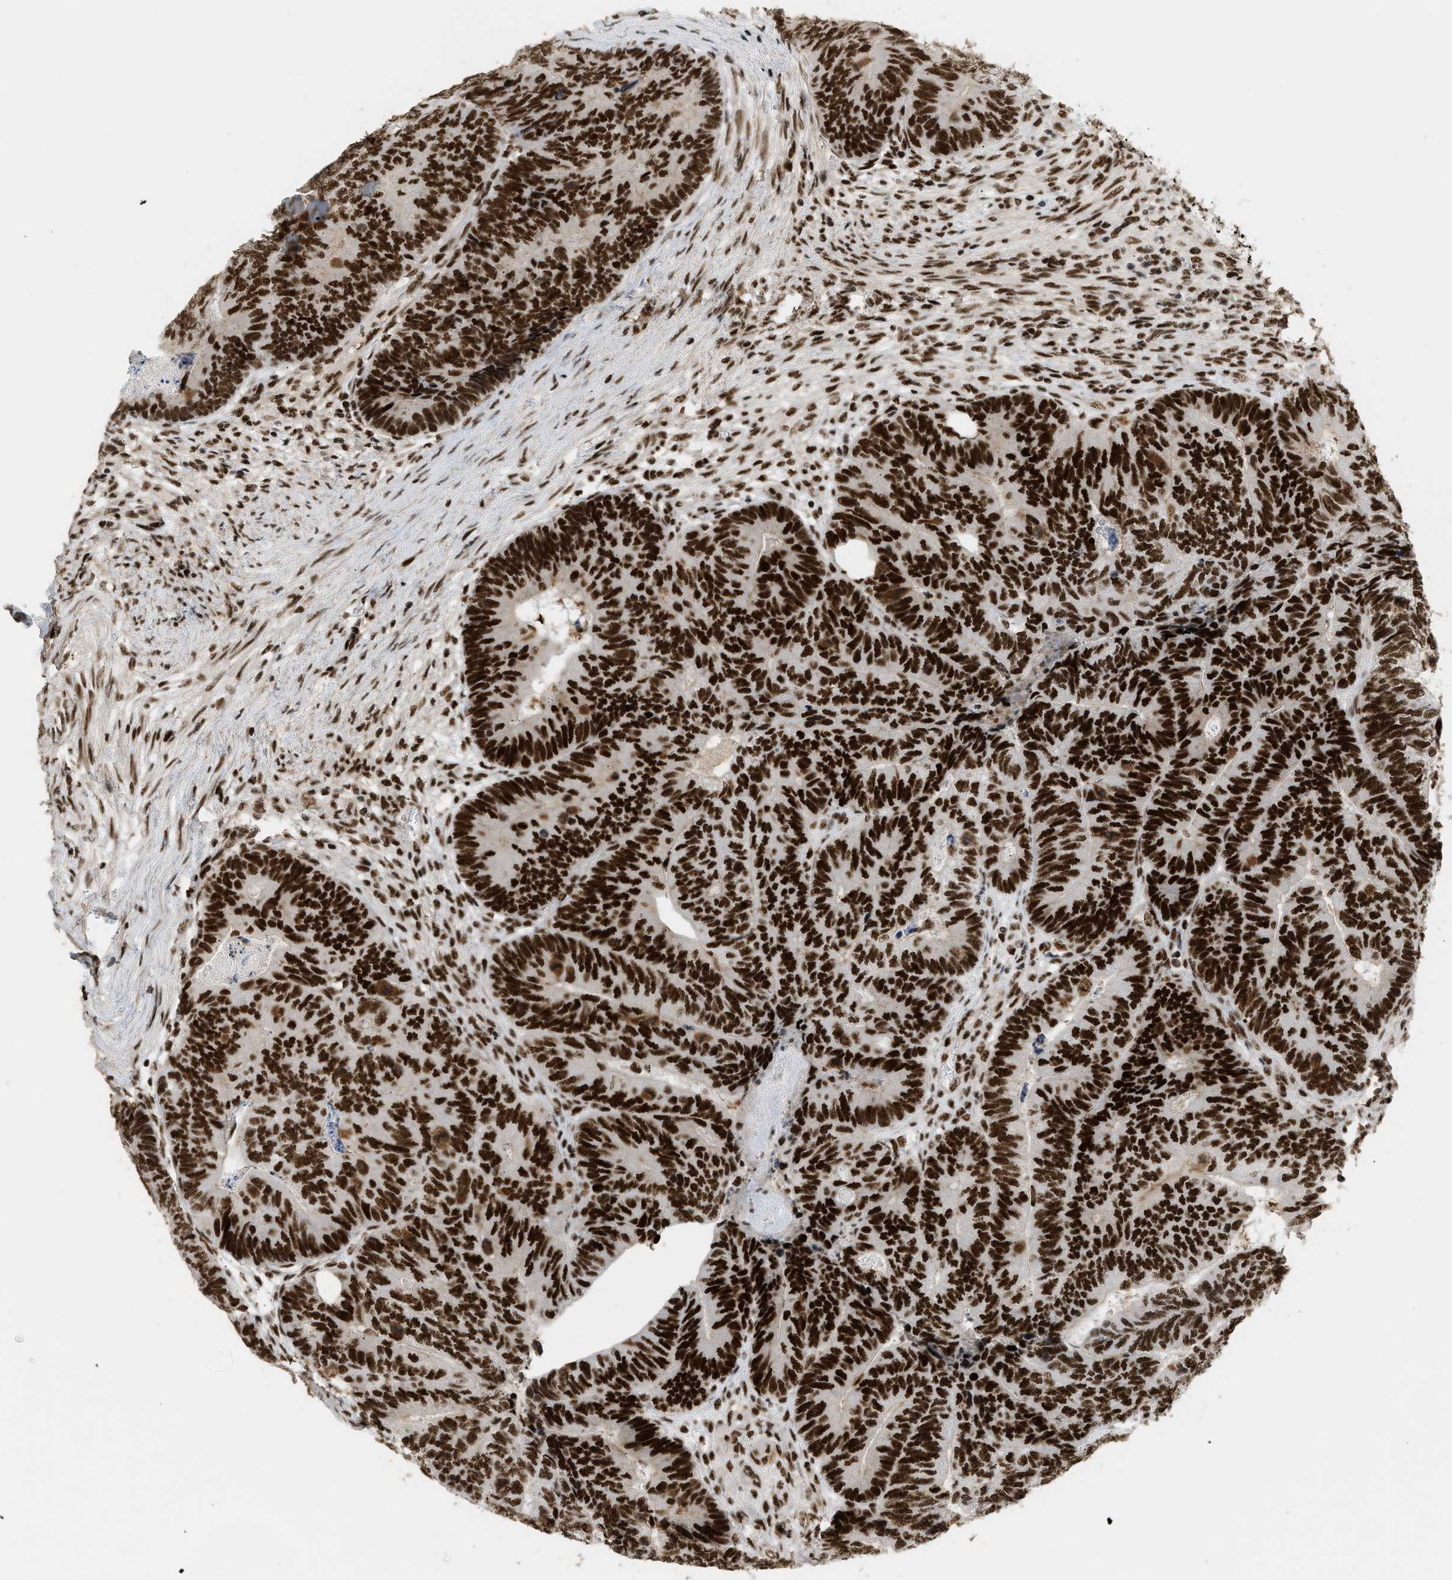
{"staining": {"intensity": "strong", "quantity": ">75%", "location": "nuclear"}, "tissue": "colorectal cancer", "cell_type": "Tumor cells", "image_type": "cancer", "snomed": [{"axis": "morphology", "description": "Adenocarcinoma, NOS"}, {"axis": "topography", "description": "Colon"}], "caption": "Human colorectal adenocarcinoma stained for a protein (brown) shows strong nuclear positive expression in about >75% of tumor cells.", "gene": "SMARCB1", "patient": {"sex": "female", "age": 67}}